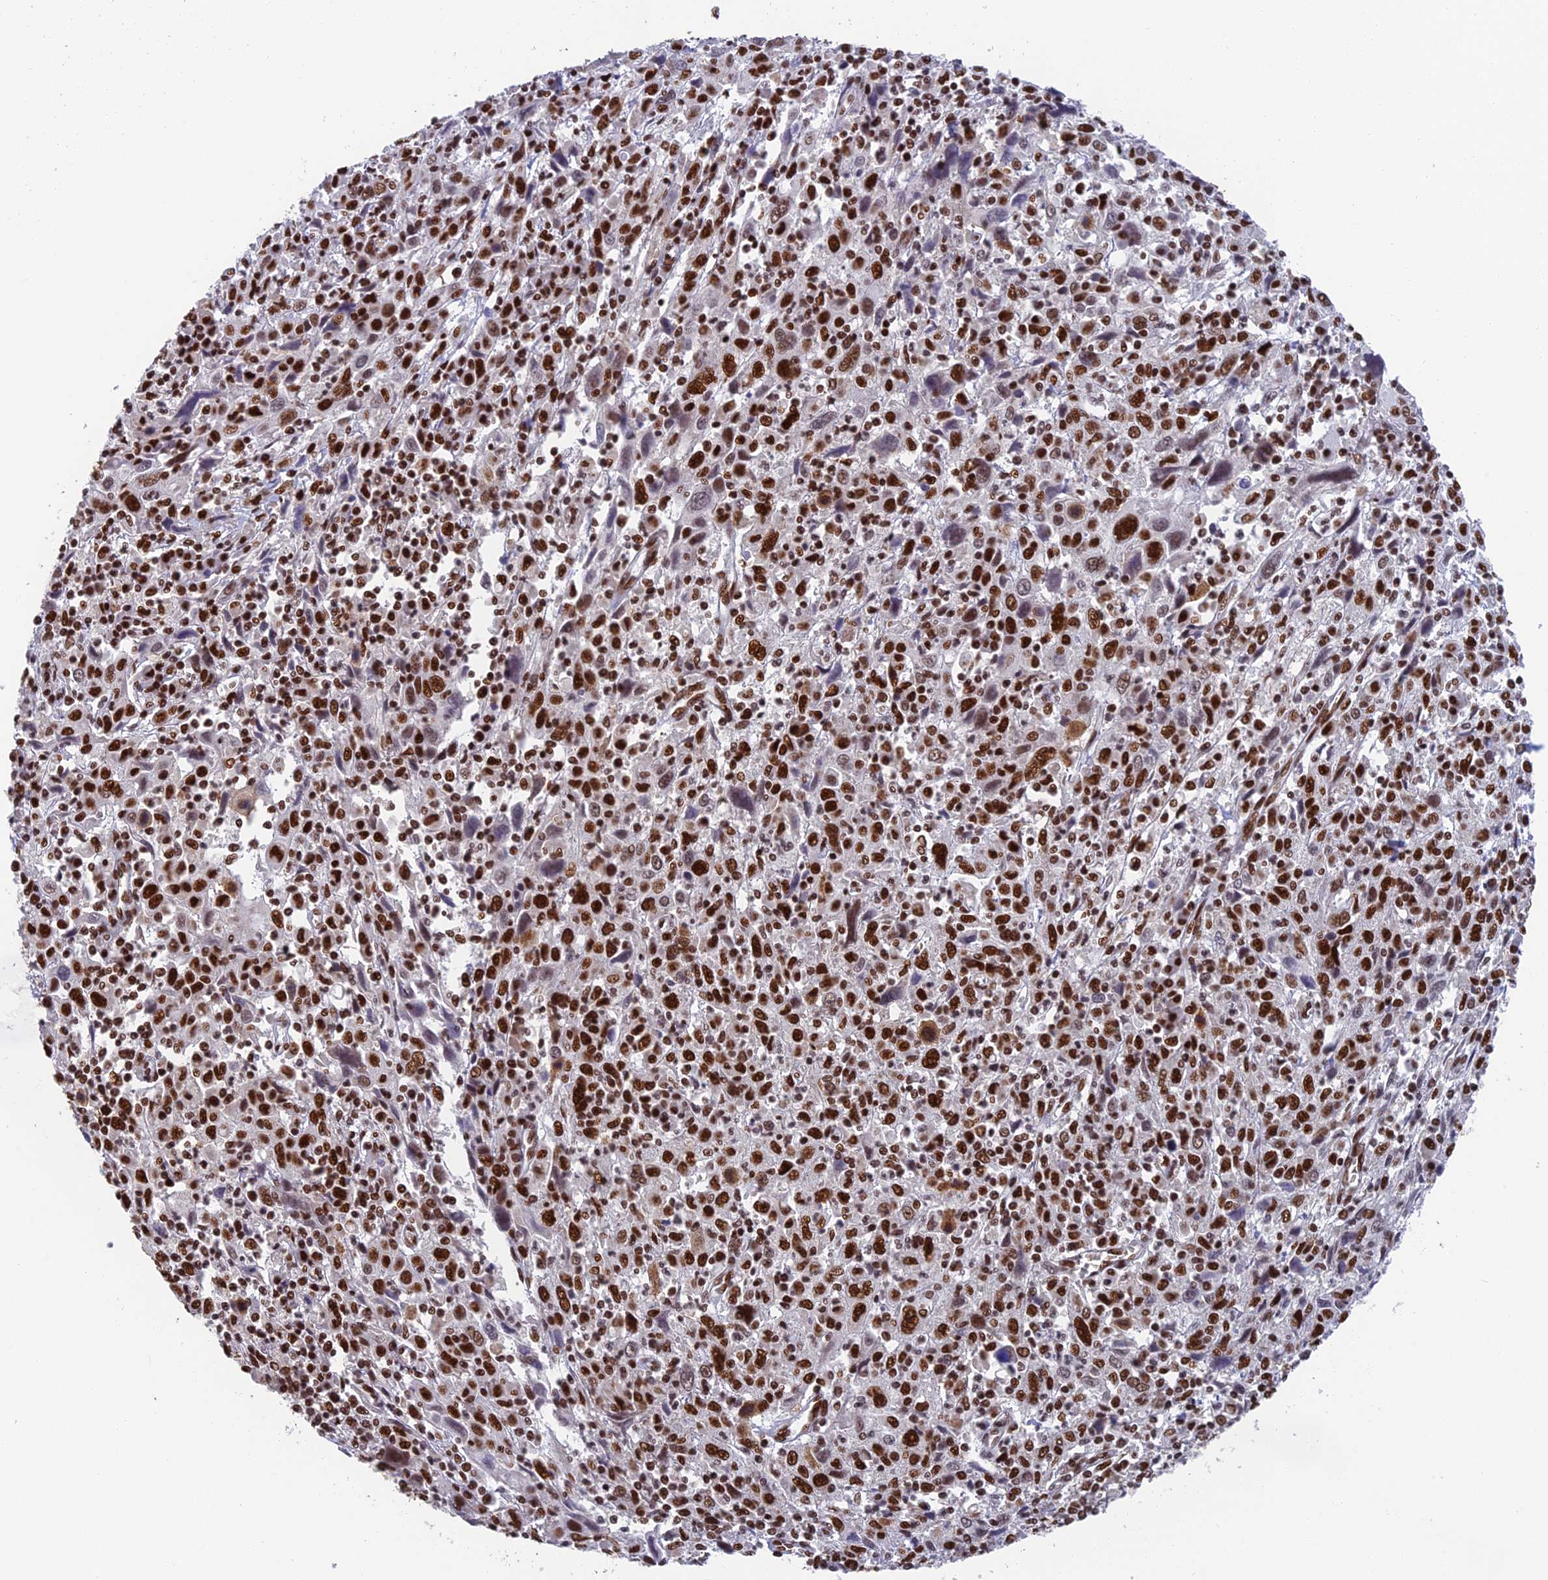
{"staining": {"intensity": "strong", "quantity": ">75%", "location": "nuclear"}, "tissue": "cervical cancer", "cell_type": "Tumor cells", "image_type": "cancer", "snomed": [{"axis": "morphology", "description": "Squamous cell carcinoma, NOS"}, {"axis": "topography", "description": "Cervix"}], "caption": "Brown immunohistochemical staining in human cervical cancer (squamous cell carcinoma) displays strong nuclear positivity in approximately >75% of tumor cells.", "gene": "EEF1AKMT3", "patient": {"sex": "female", "age": 46}}